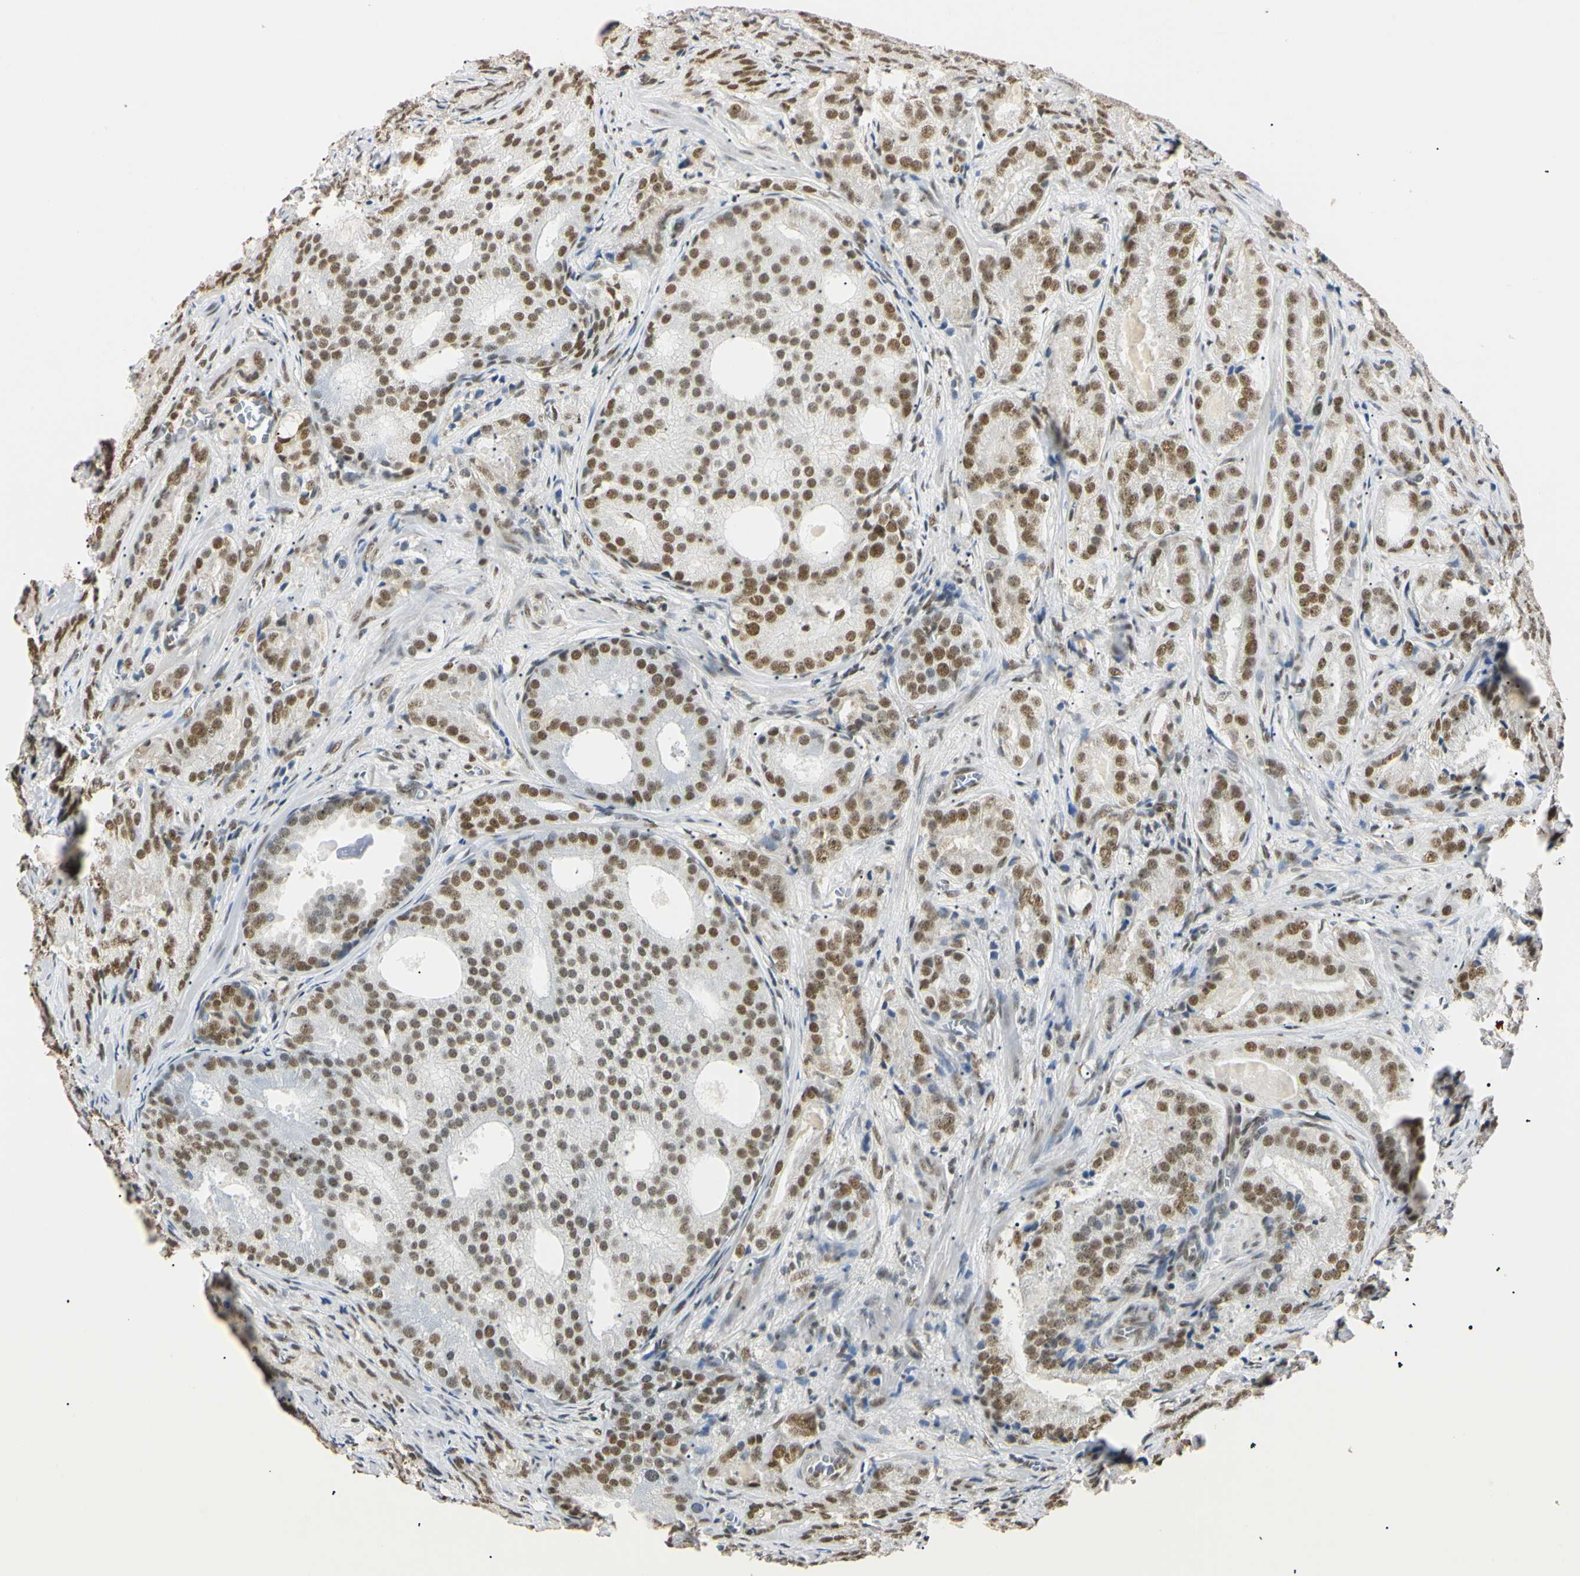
{"staining": {"intensity": "strong", "quantity": ">75%", "location": "nuclear"}, "tissue": "prostate cancer", "cell_type": "Tumor cells", "image_type": "cancer", "snomed": [{"axis": "morphology", "description": "Adenocarcinoma, High grade"}, {"axis": "topography", "description": "Prostate"}], "caption": "A high amount of strong nuclear expression is appreciated in approximately >75% of tumor cells in high-grade adenocarcinoma (prostate) tissue.", "gene": "SMARCA5", "patient": {"sex": "male", "age": 64}}